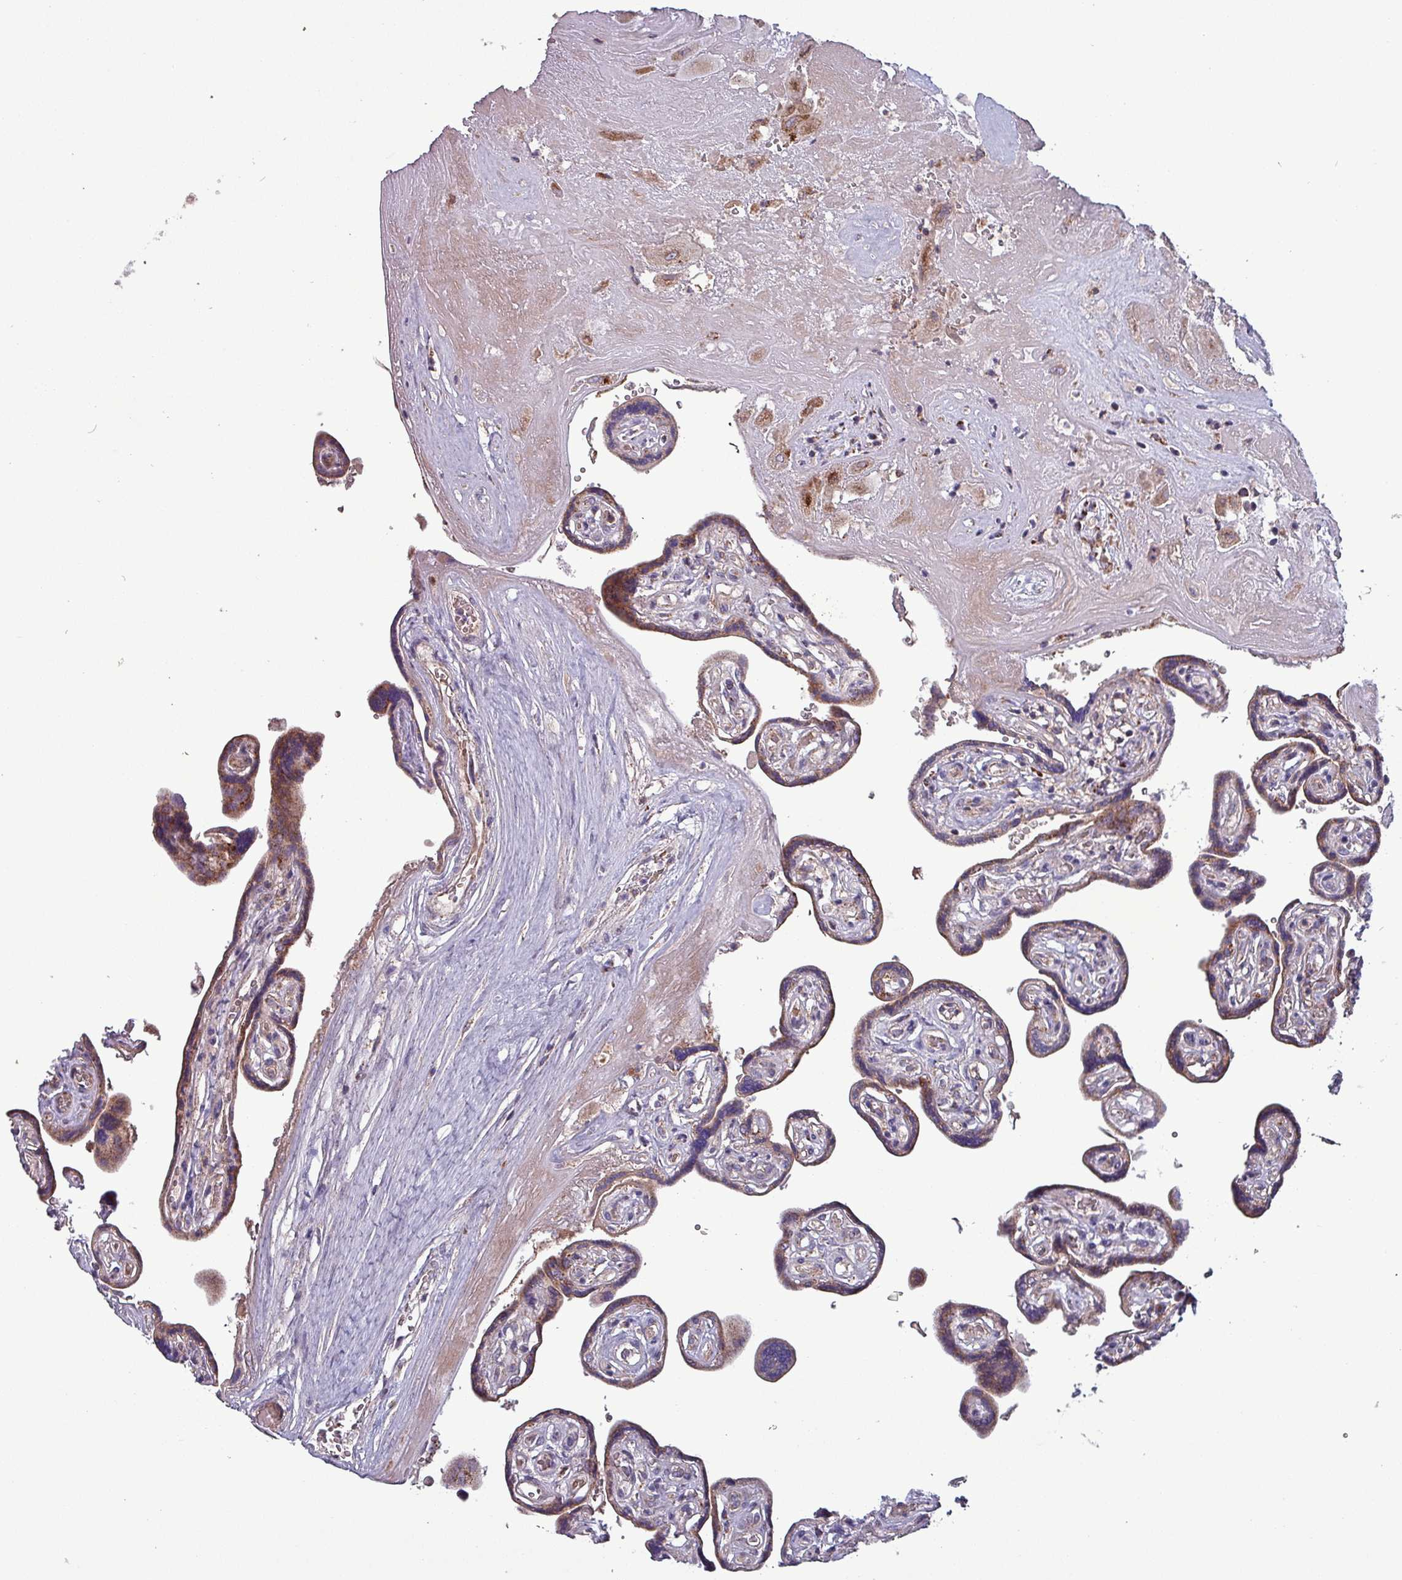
{"staining": {"intensity": "moderate", "quantity": ">75%", "location": "cytoplasmic/membranous"}, "tissue": "placenta", "cell_type": "Decidual cells", "image_type": "normal", "snomed": [{"axis": "morphology", "description": "Normal tissue, NOS"}, {"axis": "topography", "description": "Placenta"}], "caption": "Unremarkable placenta was stained to show a protein in brown. There is medium levels of moderate cytoplasmic/membranous expression in approximately >75% of decidual cells.", "gene": "ZNF322", "patient": {"sex": "female", "age": 32}}